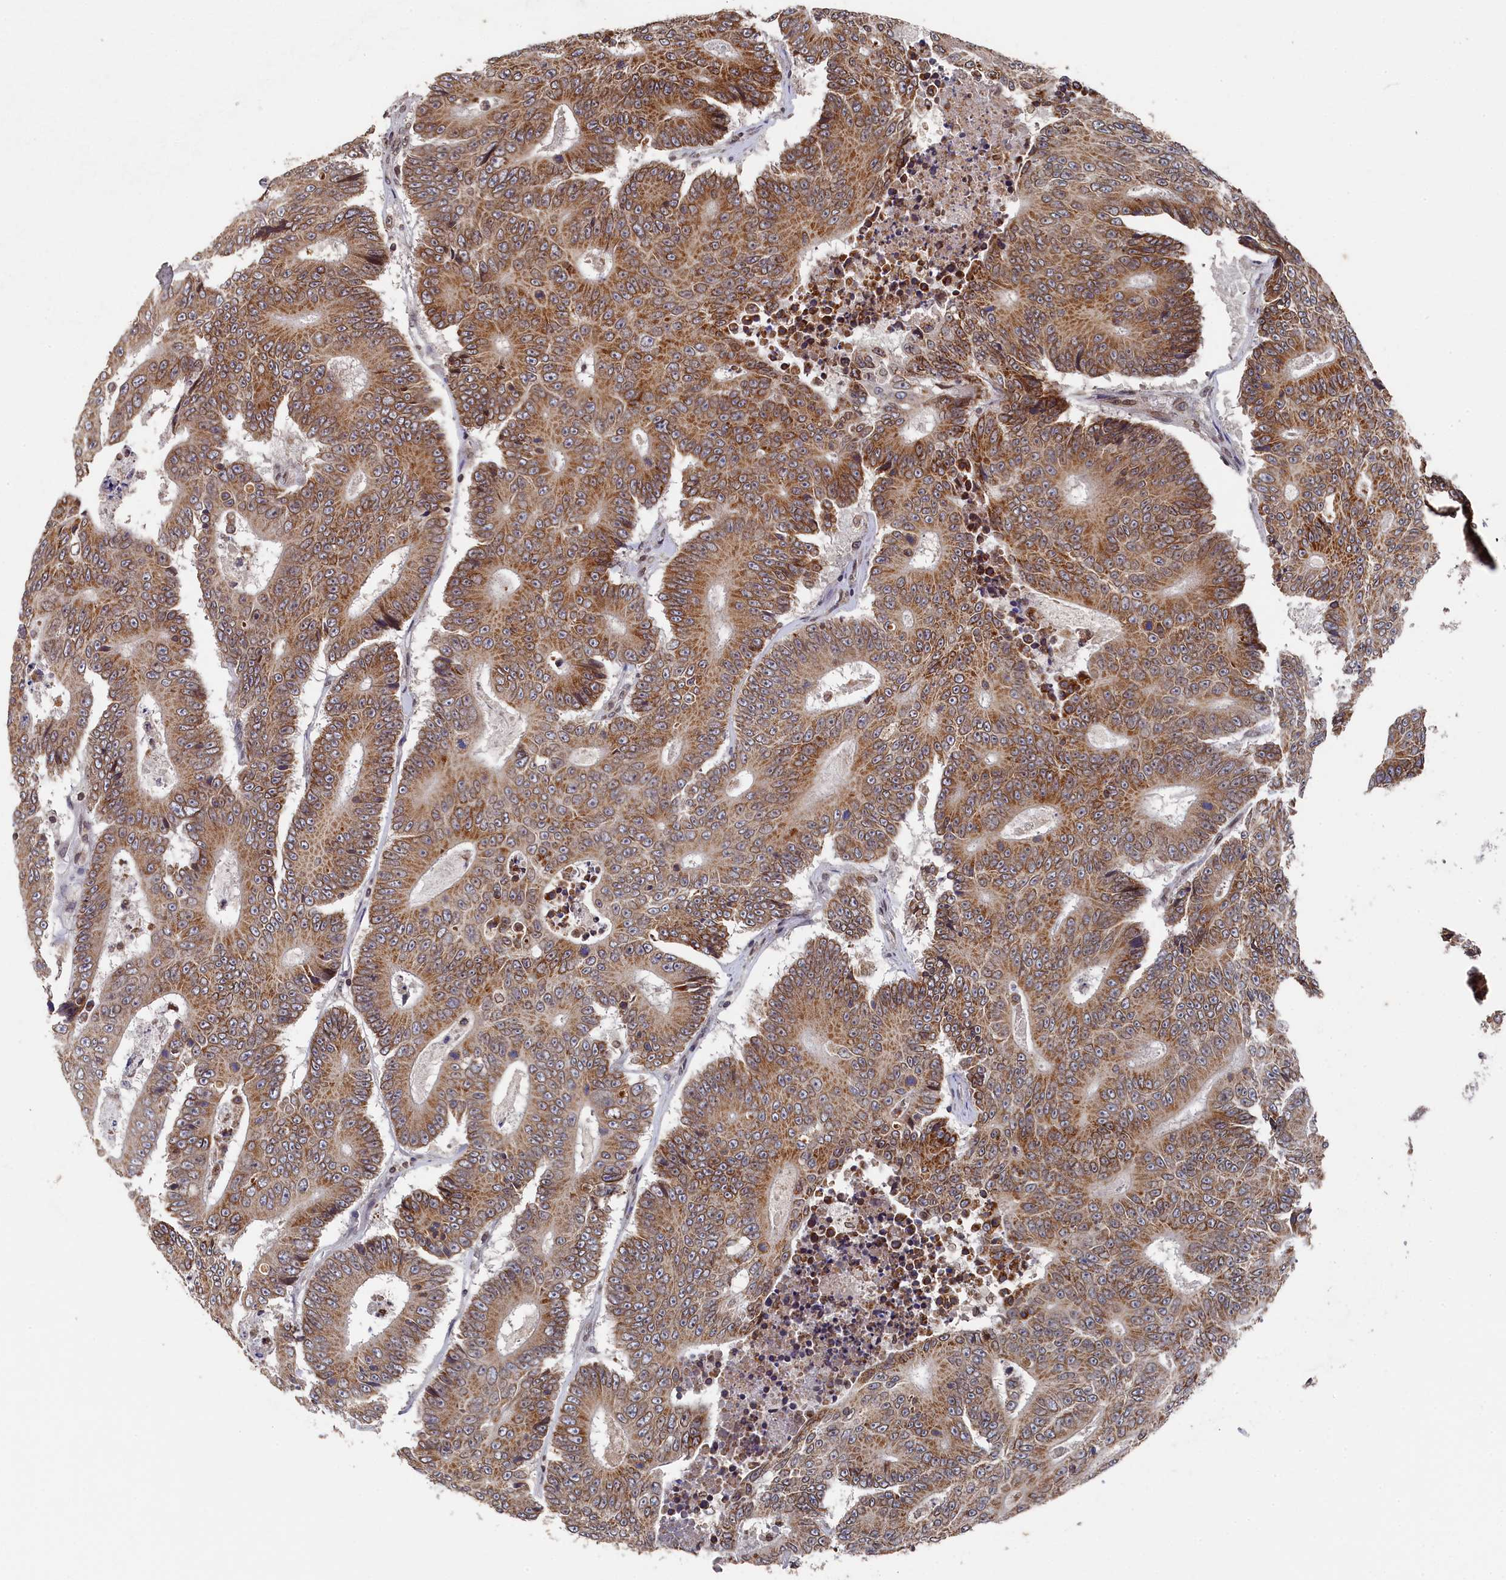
{"staining": {"intensity": "moderate", "quantity": ">75%", "location": "cytoplasmic/membranous"}, "tissue": "colorectal cancer", "cell_type": "Tumor cells", "image_type": "cancer", "snomed": [{"axis": "morphology", "description": "Adenocarcinoma, NOS"}, {"axis": "topography", "description": "Colon"}], "caption": "High-power microscopy captured an immunohistochemistry histopathology image of colorectal cancer (adenocarcinoma), revealing moderate cytoplasmic/membranous expression in about >75% of tumor cells.", "gene": "ANKEF1", "patient": {"sex": "male", "age": 83}}